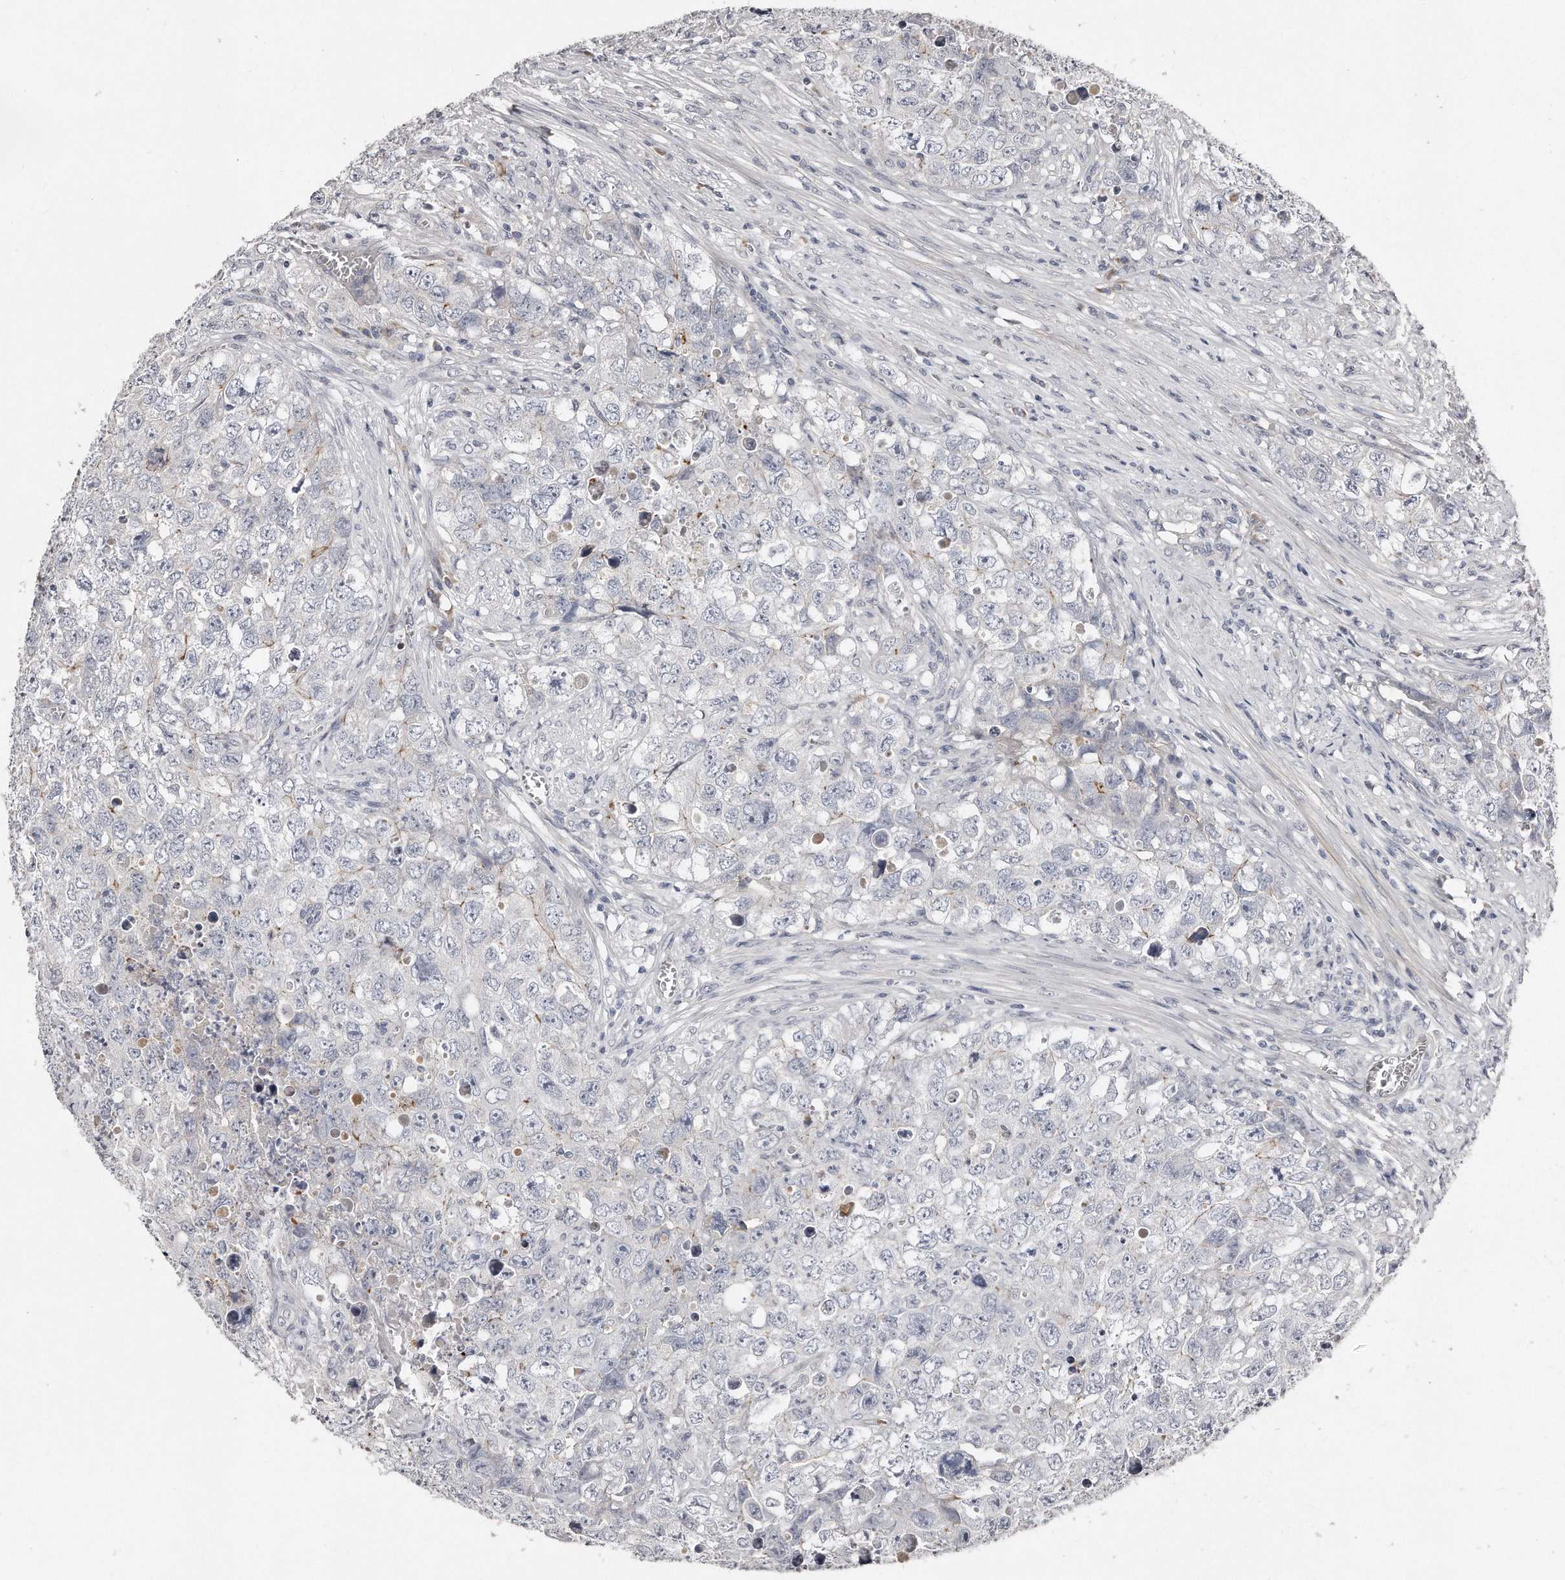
{"staining": {"intensity": "negative", "quantity": "none", "location": "none"}, "tissue": "testis cancer", "cell_type": "Tumor cells", "image_type": "cancer", "snomed": [{"axis": "morphology", "description": "Seminoma, NOS"}, {"axis": "morphology", "description": "Carcinoma, Embryonal, NOS"}, {"axis": "topography", "description": "Testis"}], "caption": "Human testis cancer stained for a protein using IHC displays no positivity in tumor cells.", "gene": "TECR", "patient": {"sex": "male", "age": 43}}